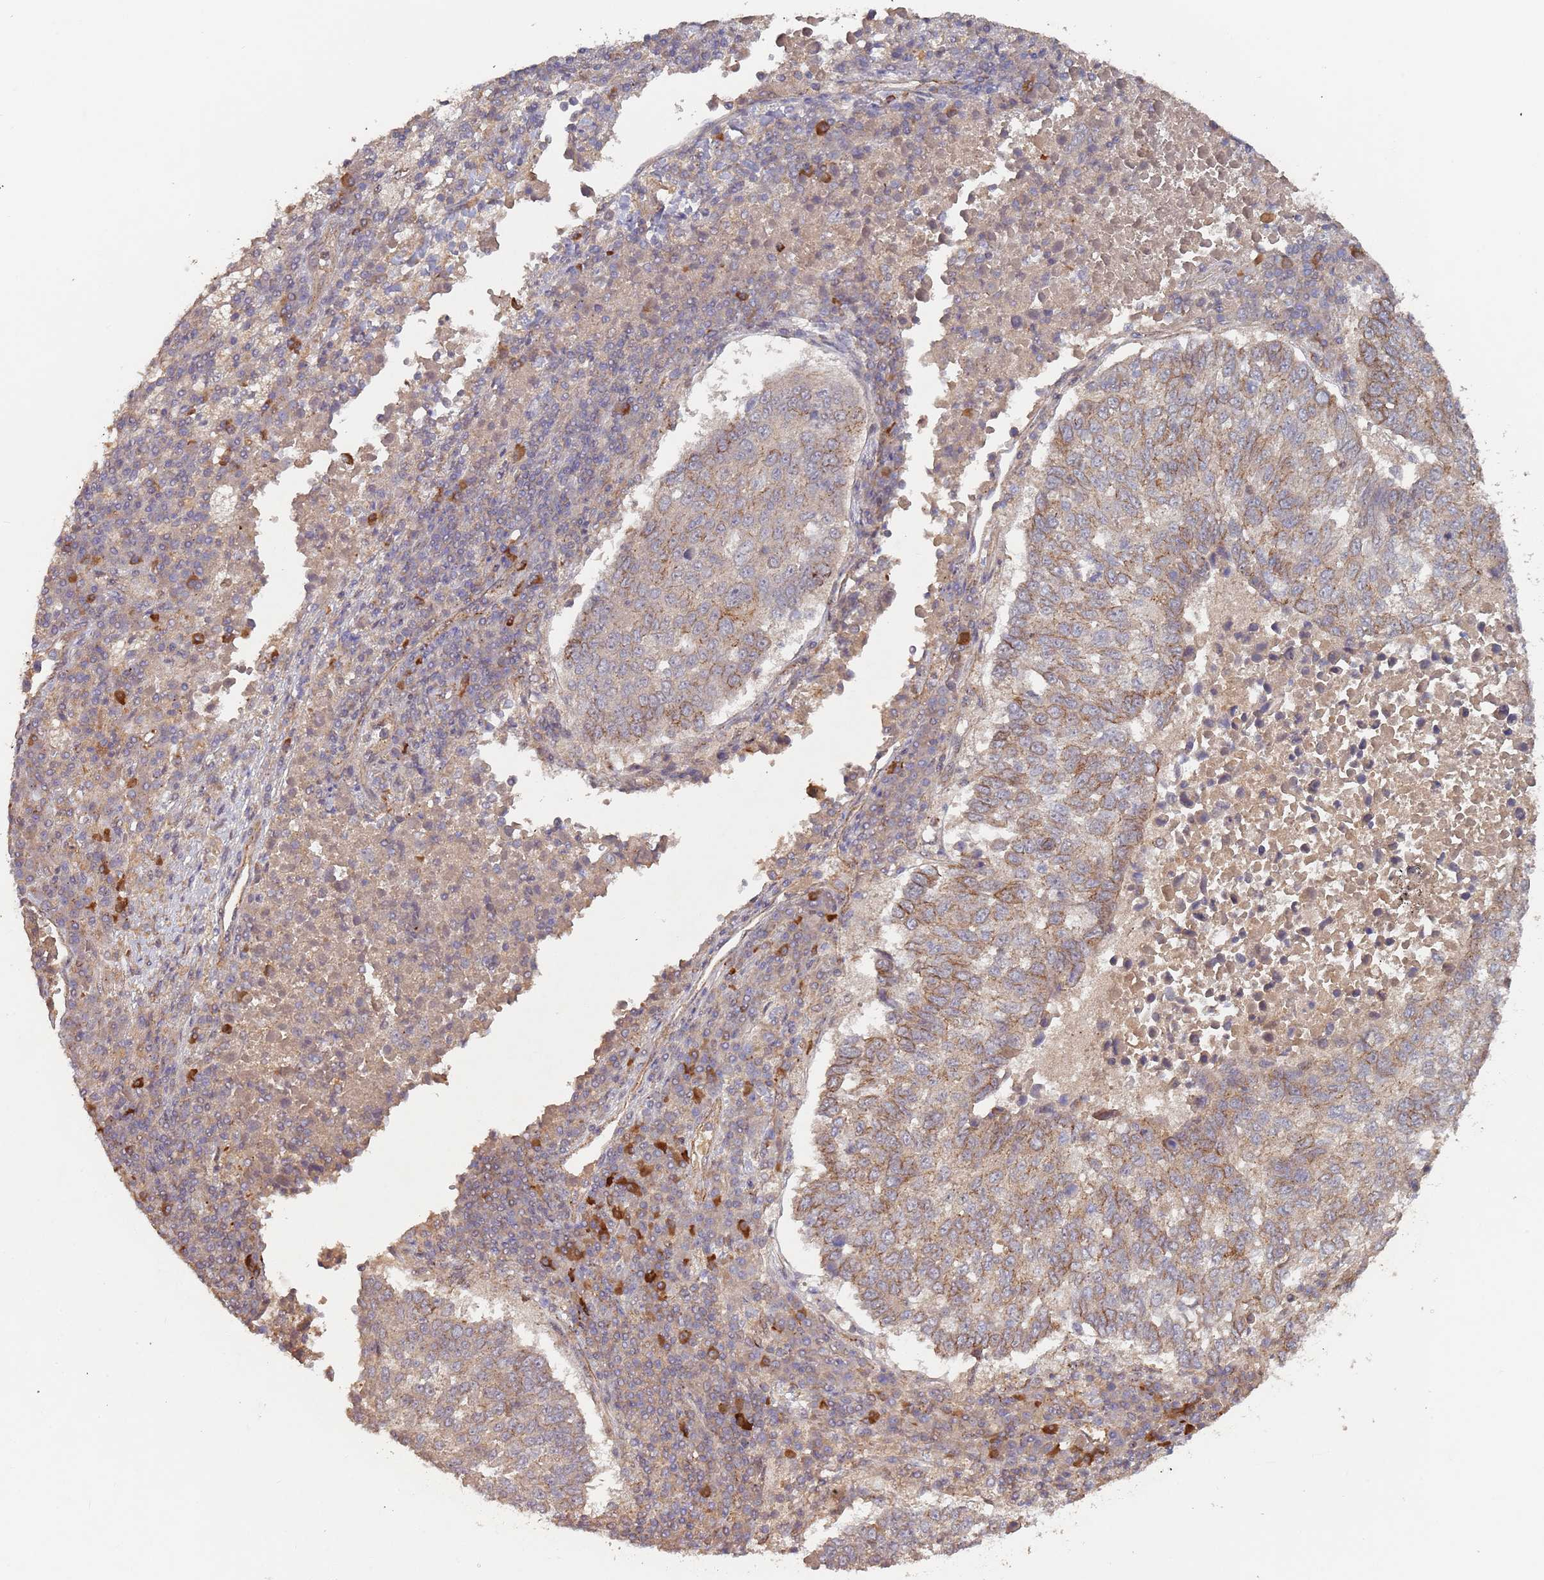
{"staining": {"intensity": "moderate", "quantity": "25%-75%", "location": "cytoplasmic/membranous"}, "tissue": "lung cancer", "cell_type": "Tumor cells", "image_type": "cancer", "snomed": [{"axis": "morphology", "description": "Squamous cell carcinoma, NOS"}, {"axis": "topography", "description": "Lung"}], "caption": "A high-resolution histopathology image shows immunohistochemistry staining of squamous cell carcinoma (lung), which exhibits moderate cytoplasmic/membranous expression in approximately 25%-75% of tumor cells.", "gene": "KANSL1L", "patient": {"sex": "male", "age": 73}}